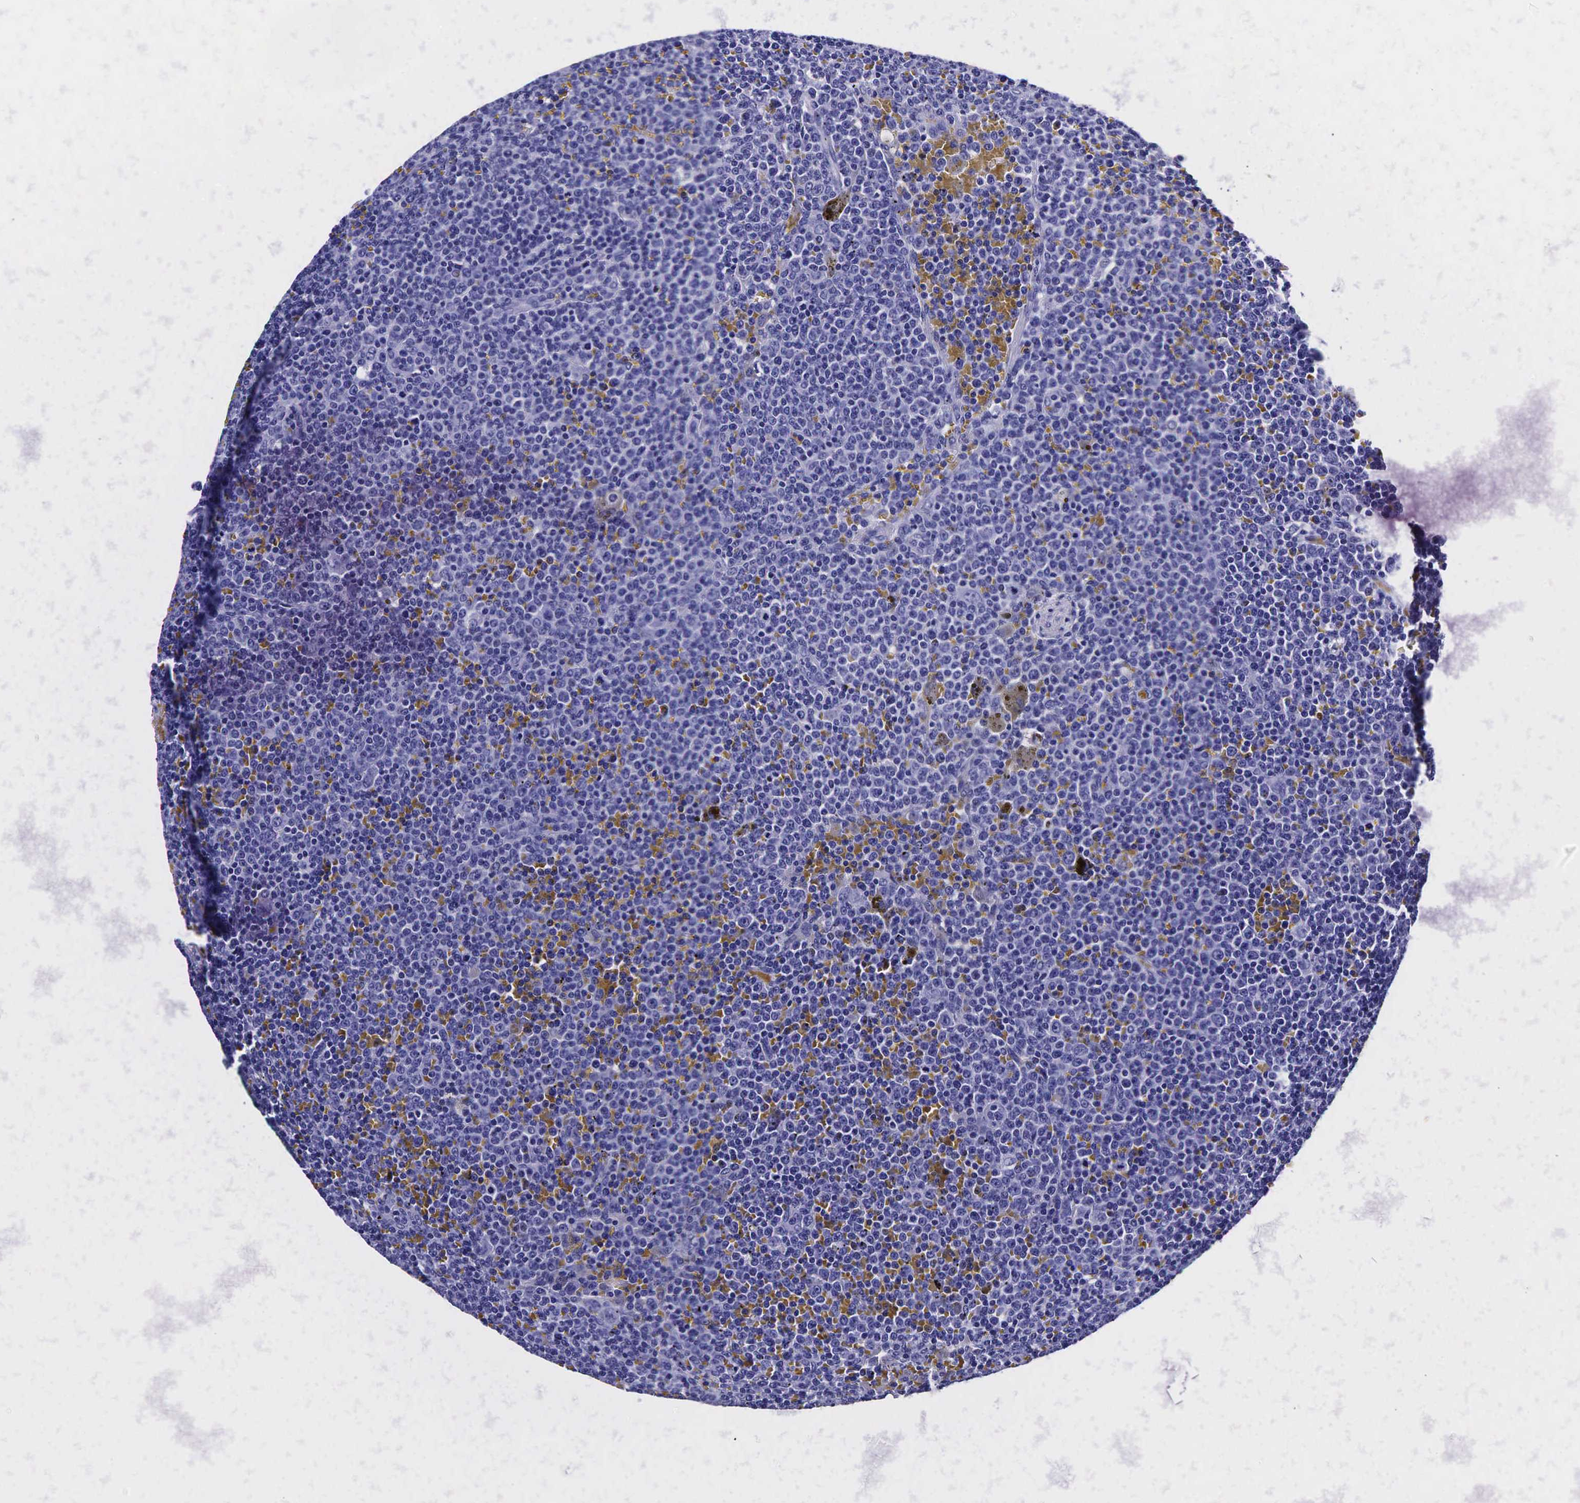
{"staining": {"intensity": "negative", "quantity": "none", "location": "none"}, "tissue": "lymphoma", "cell_type": "Tumor cells", "image_type": "cancer", "snomed": [{"axis": "morphology", "description": "Malignant lymphoma, non-Hodgkin's type, Low grade"}, {"axis": "topography", "description": "Lymph node"}], "caption": "A micrograph of human lymphoma is negative for staining in tumor cells.", "gene": "KLK3", "patient": {"sex": "male", "age": 50}}